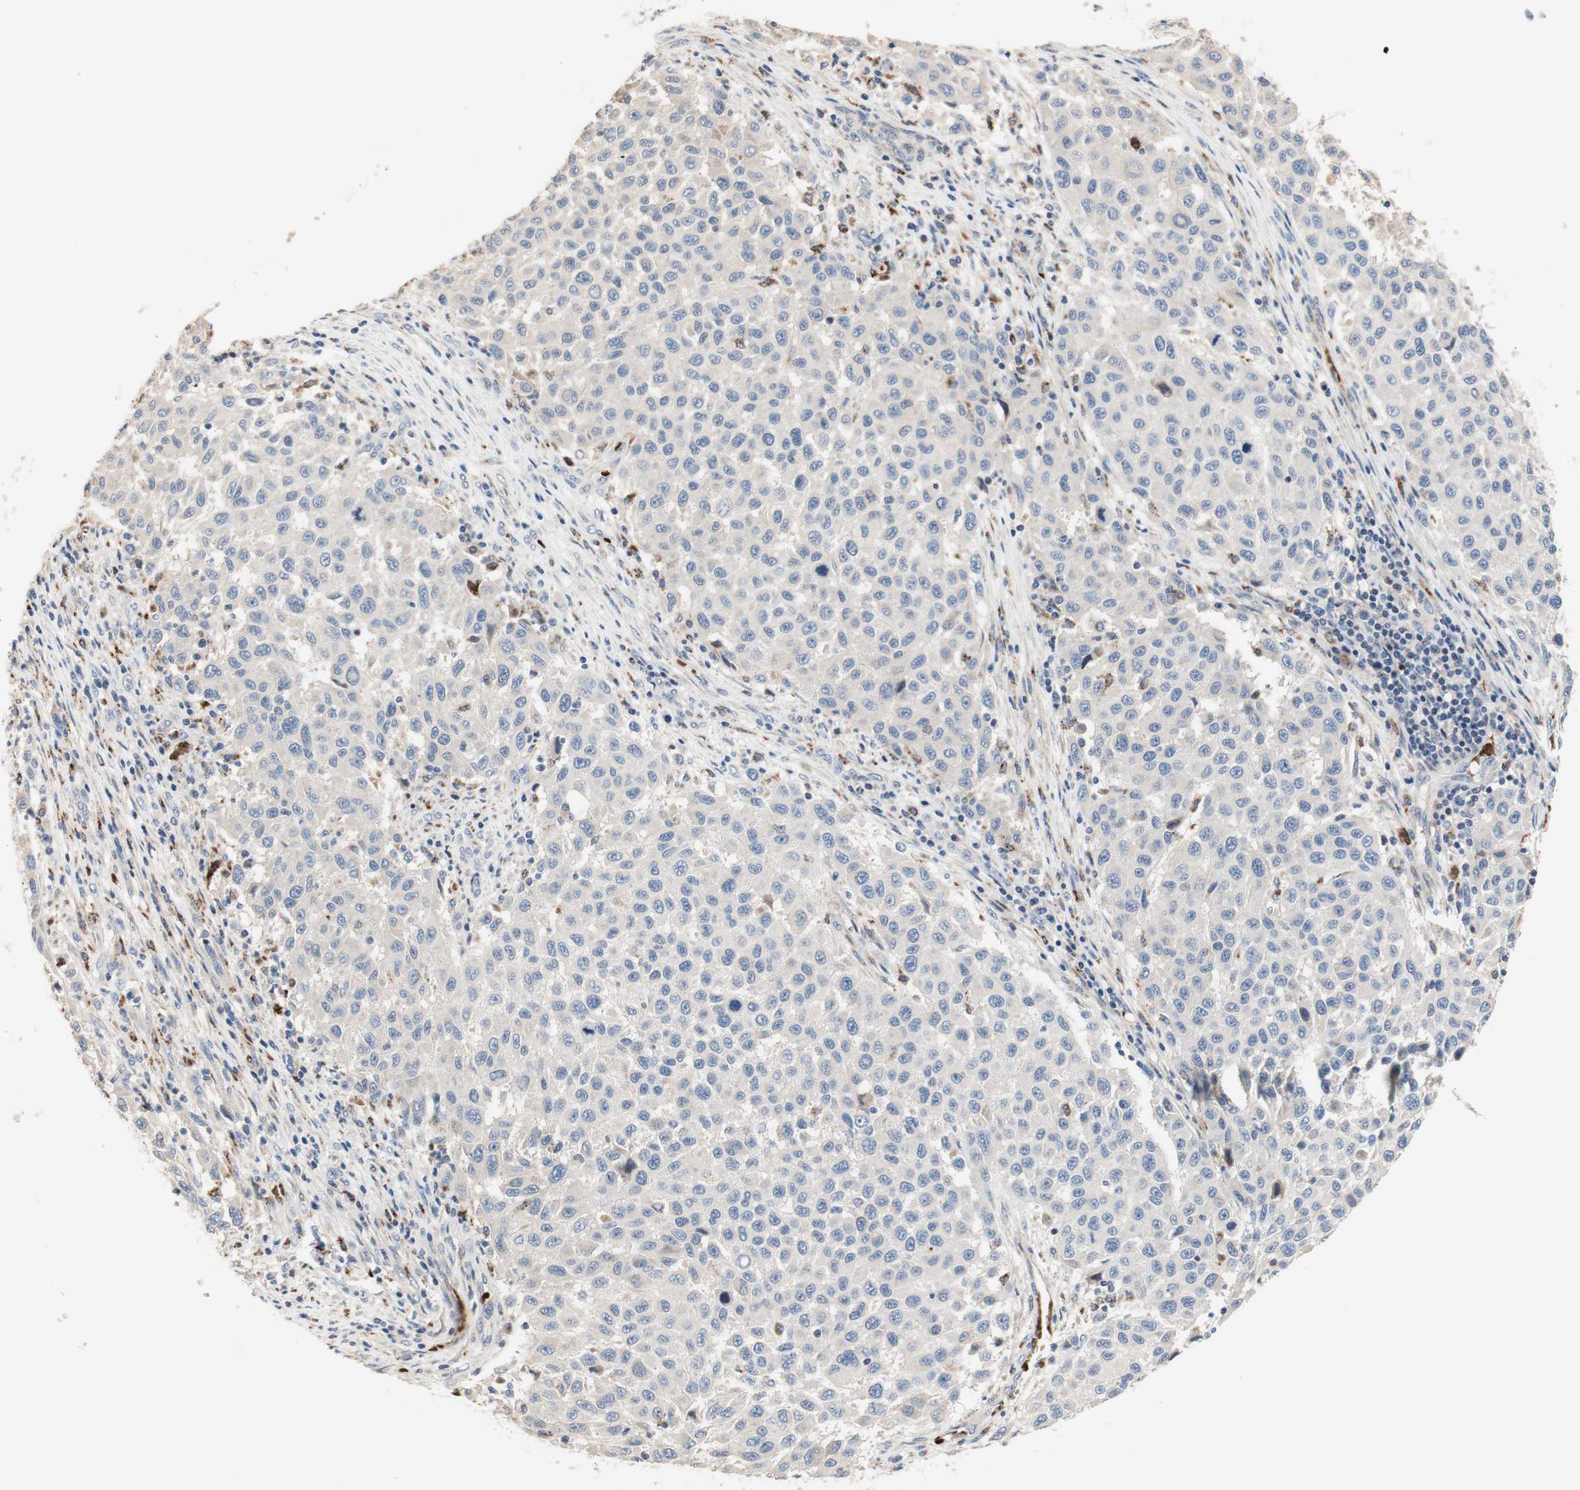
{"staining": {"intensity": "negative", "quantity": "none", "location": "none"}, "tissue": "melanoma", "cell_type": "Tumor cells", "image_type": "cancer", "snomed": [{"axis": "morphology", "description": "Malignant melanoma, Metastatic site"}, {"axis": "topography", "description": "Lymph node"}], "caption": "Immunohistochemical staining of malignant melanoma (metastatic site) displays no significant expression in tumor cells.", "gene": "CDON", "patient": {"sex": "male", "age": 61}}